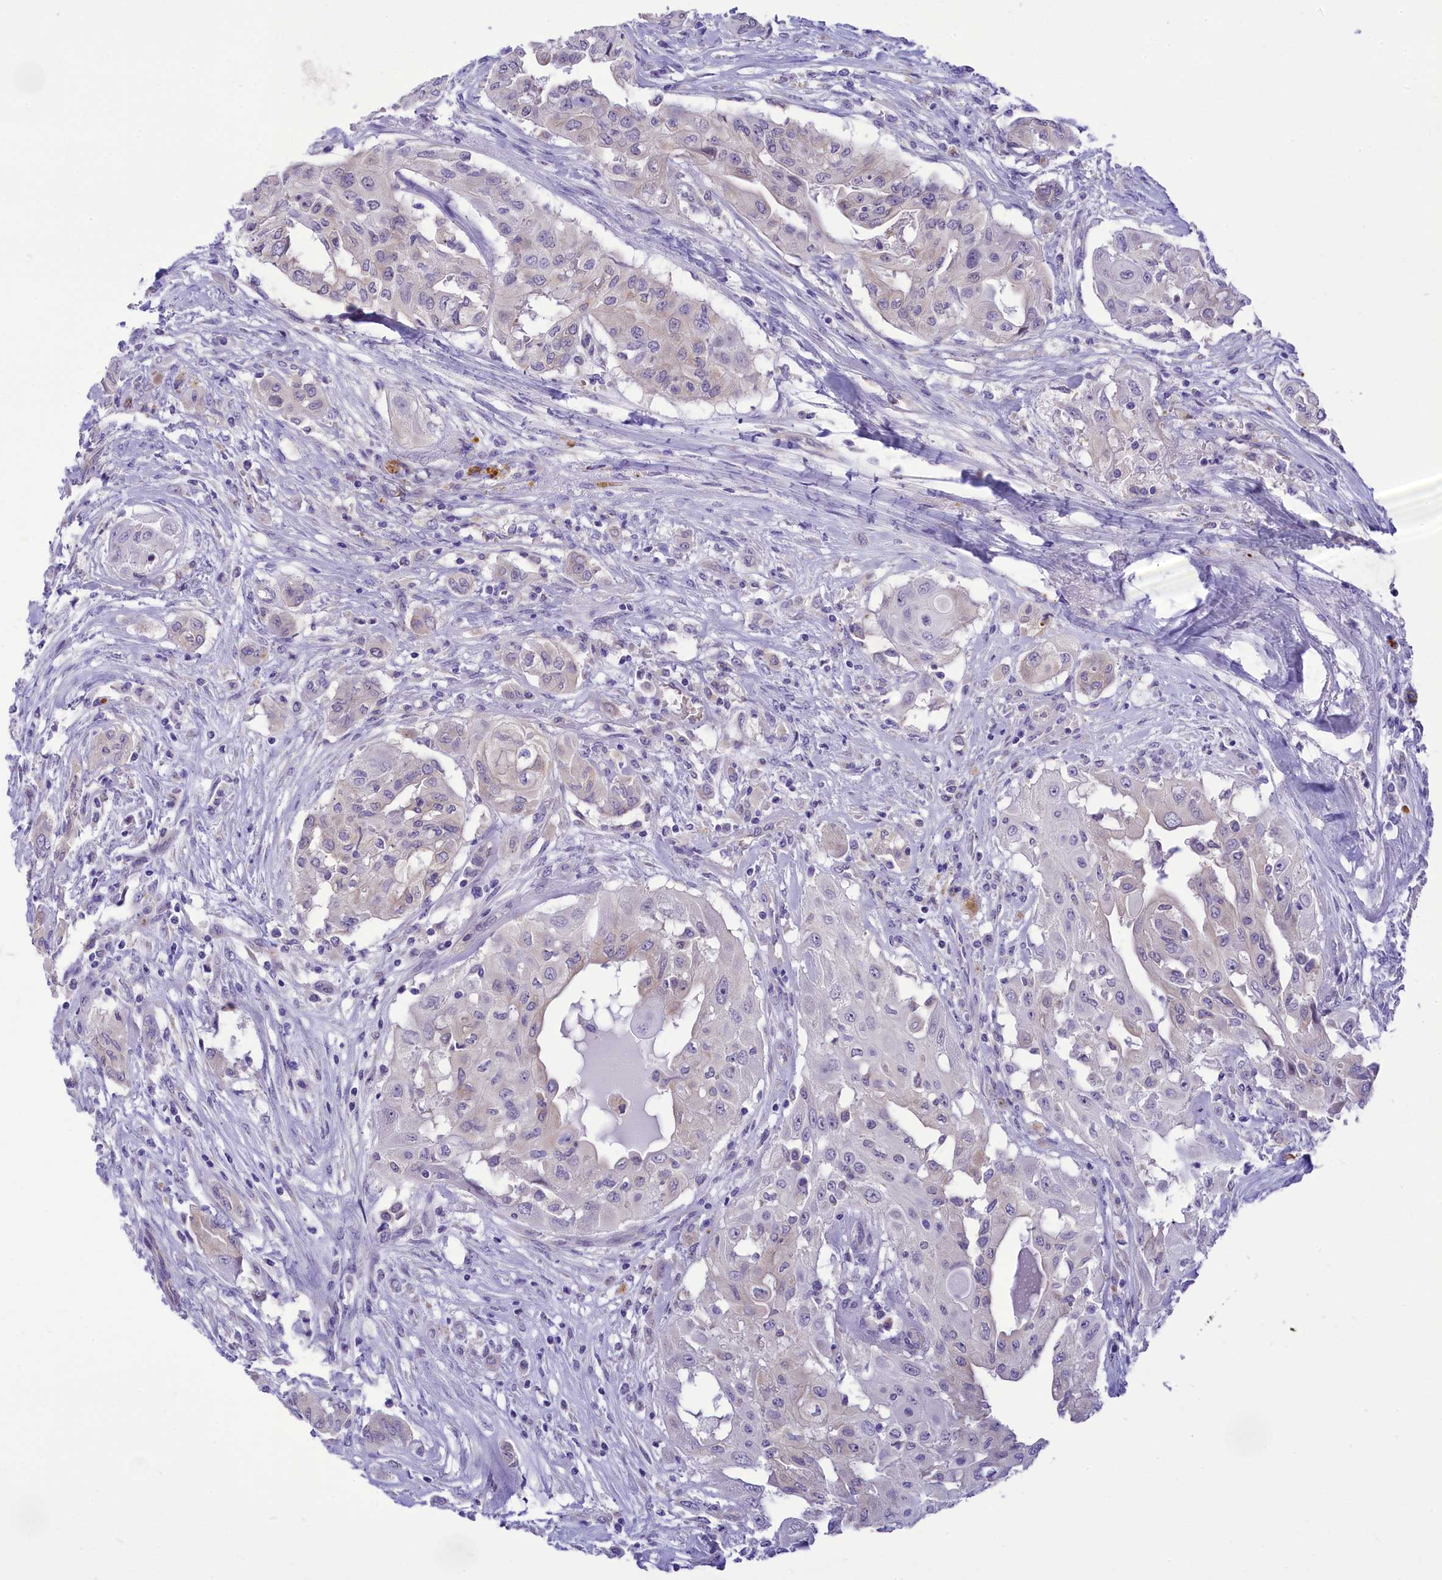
{"staining": {"intensity": "negative", "quantity": "none", "location": "none"}, "tissue": "thyroid cancer", "cell_type": "Tumor cells", "image_type": "cancer", "snomed": [{"axis": "morphology", "description": "Papillary adenocarcinoma, NOS"}, {"axis": "topography", "description": "Thyroid gland"}], "caption": "Immunohistochemistry (IHC) histopathology image of neoplastic tissue: human thyroid cancer (papillary adenocarcinoma) stained with DAB shows no significant protein expression in tumor cells.", "gene": "DCAF16", "patient": {"sex": "female", "age": 59}}